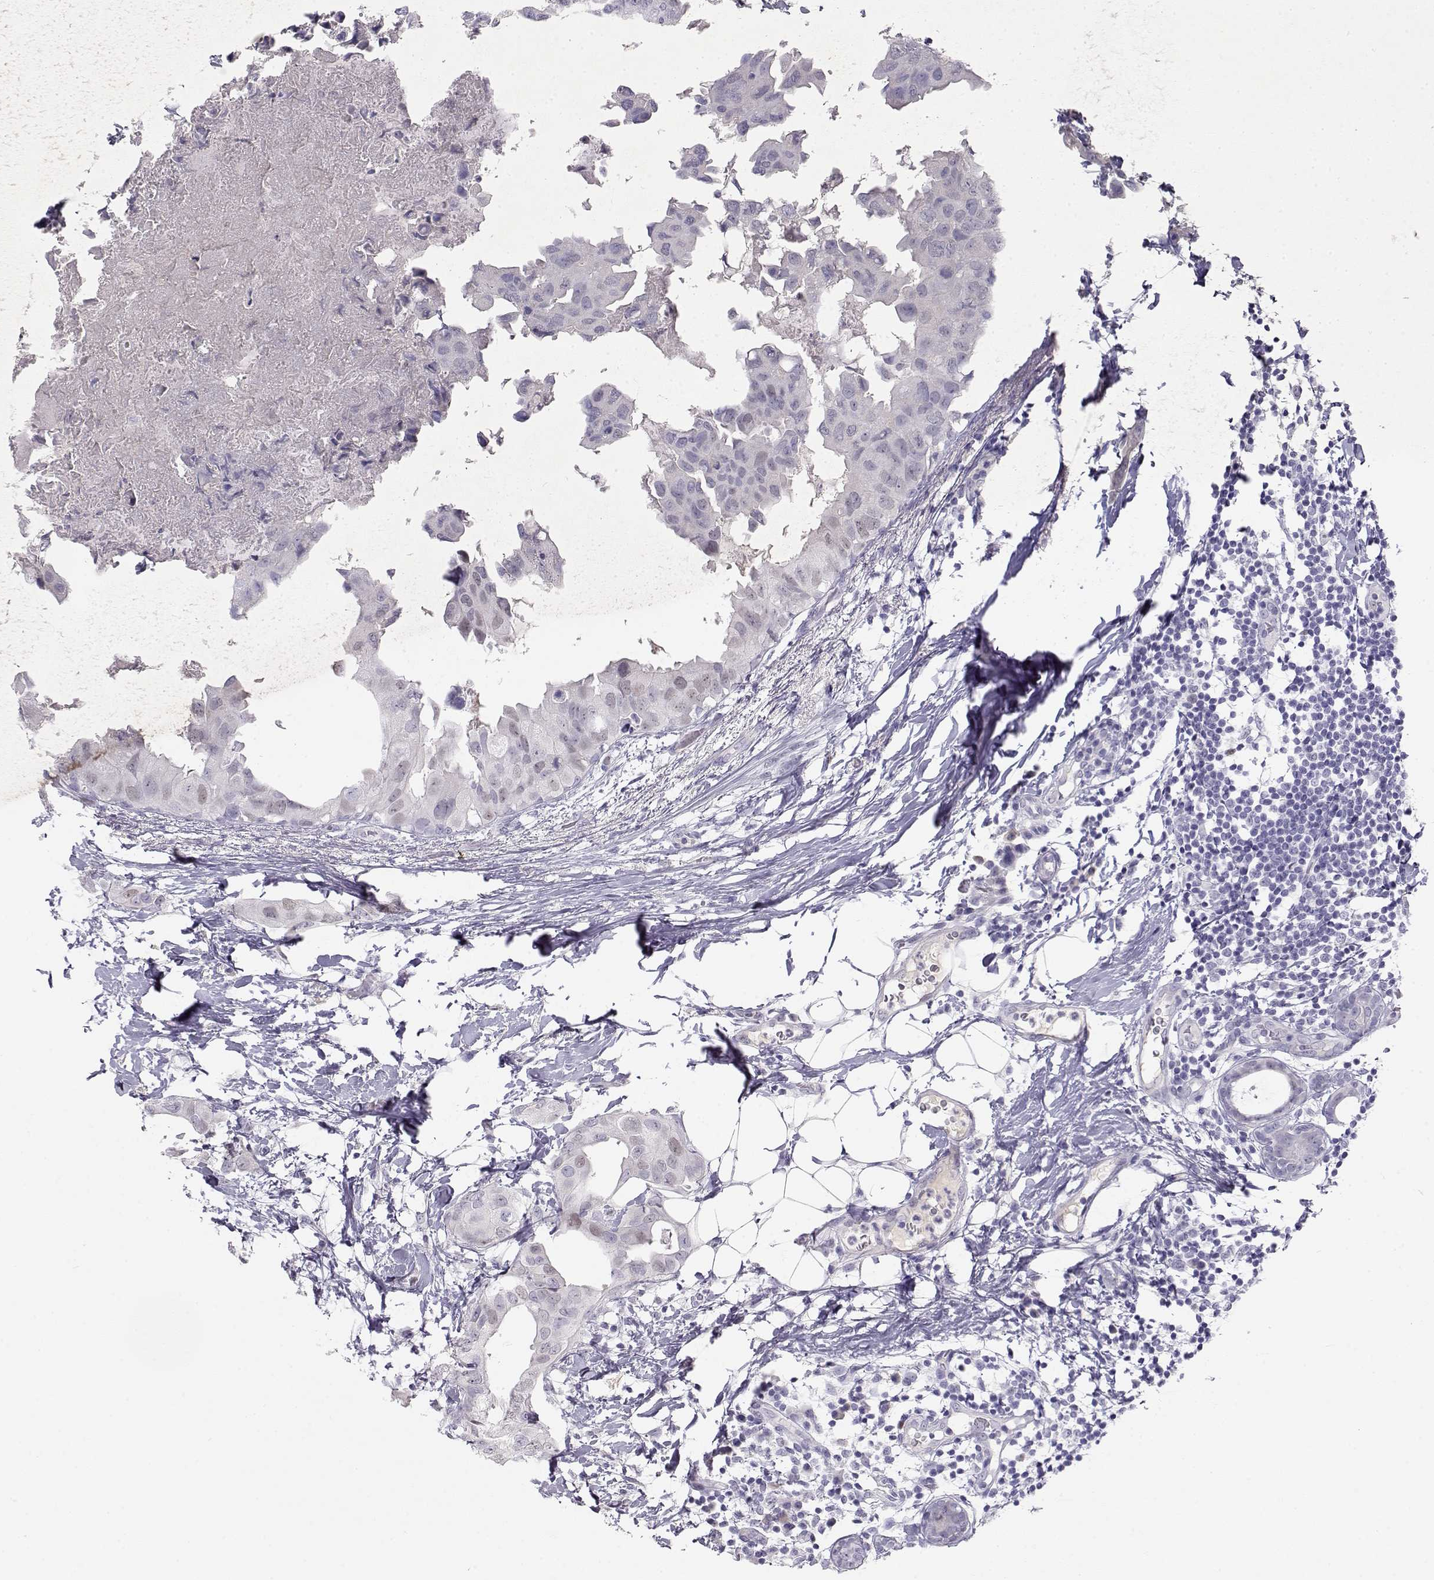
{"staining": {"intensity": "negative", "quantity": "none", "location": "none"}, "tissue": "breast cancer", "cell_type": "Tumor cells", "image_type": "cancer", "snomed": [{"axis": "morphology", "description": "Normal tissue, NOS"}, {"axis": "morphology", "description": "Duct carcinoma"}, {"axis": "topography", "description": "Breast"}], "caption": "Immunohistochemistry (IHC) micrograph of neoplastic tissue: breast infiltrating ductal carcinoma stained with DAB reveals no significant protein expression in tumor cells.", "gene": "OPN5", "patient": {"sex": "female", "age": 40}}